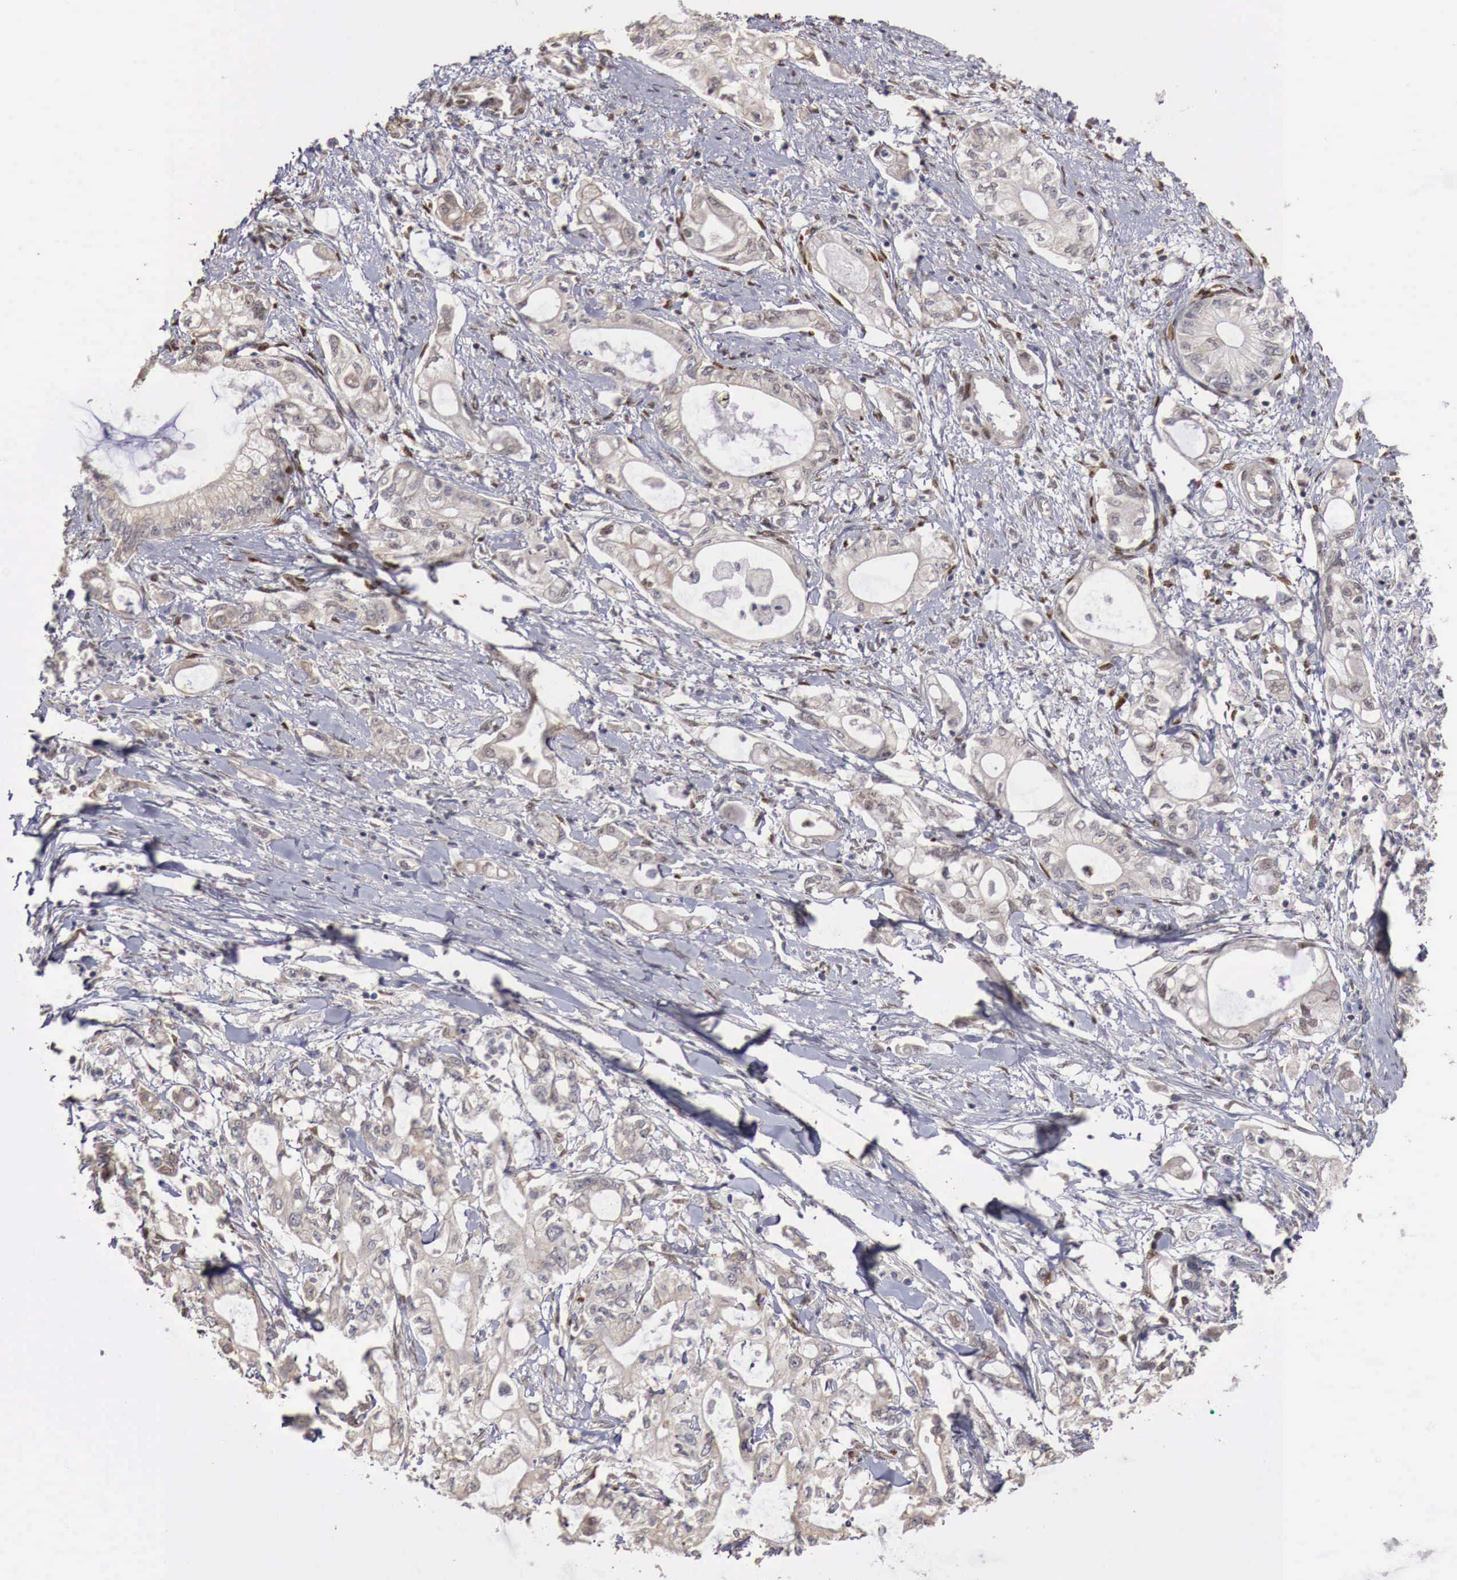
{"staining": {"intensity": "weak", "quantity": ">75%", "location": "cytoplasmic/membranous"}, "tissue": "pancreatic cancer", "cell_type": "Tumor cells", "image_type": "cancer", "snomed": [{"axis": "morphology", "description": "Adenocarcinoma, NOS"}, {"axis": "topography", "description": "Pancreas"}], "caption": "Immunohistochemistry image of neoplastic tissue: human pancreatic adenocarcinoma stained using immunohistochemistry (IHC) displays low levels of weak protein expression localized specifically in the cytoplasmic/membranous of tumor cells, appearing as a cytoplasmic/membranous brown color.", "gene": "KHDRBS2", "patient": {"sex": "male", "age": 79}}